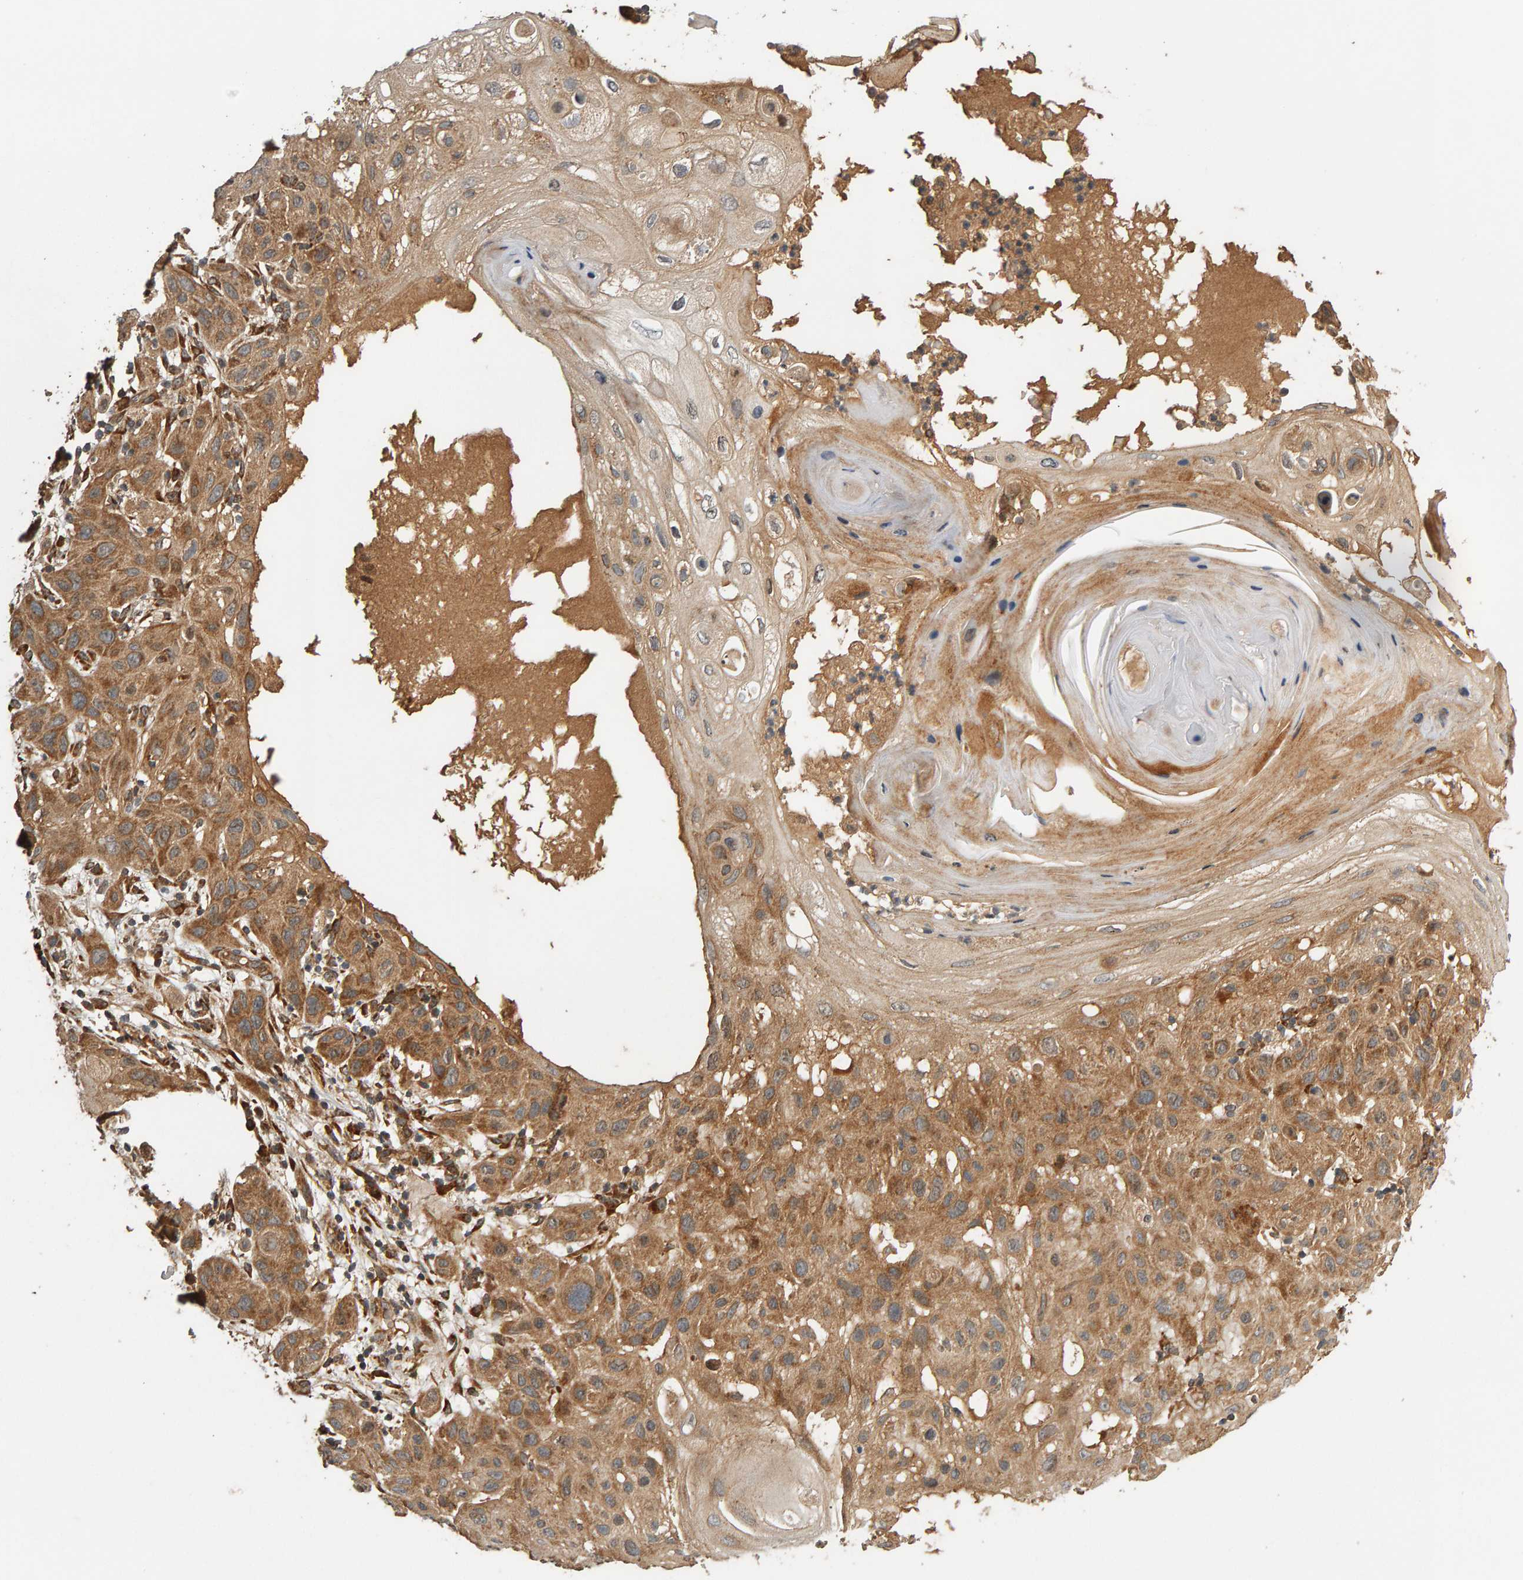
{"staining": {"intensity": "moderate", "quantity": ">75%", "location": "cytoplasmic/membranous"}, "tissue": "skin cancer", "cell_type": "Tumor cells", "image_type": "cancer", "snomed": [{"axis": "morphology", "description": "Squamous cell carcinoma, NOS"}, {"axis": "topography", "description": "Skin"}], "caption": "Moderate cytoplasmic/membranous protein staining is seen in approximately >75% of tumor cells in squamous cell carcinoma (skin).", "gene": "ZFAND1", "patient": {"sex": "female", "age": 96}}